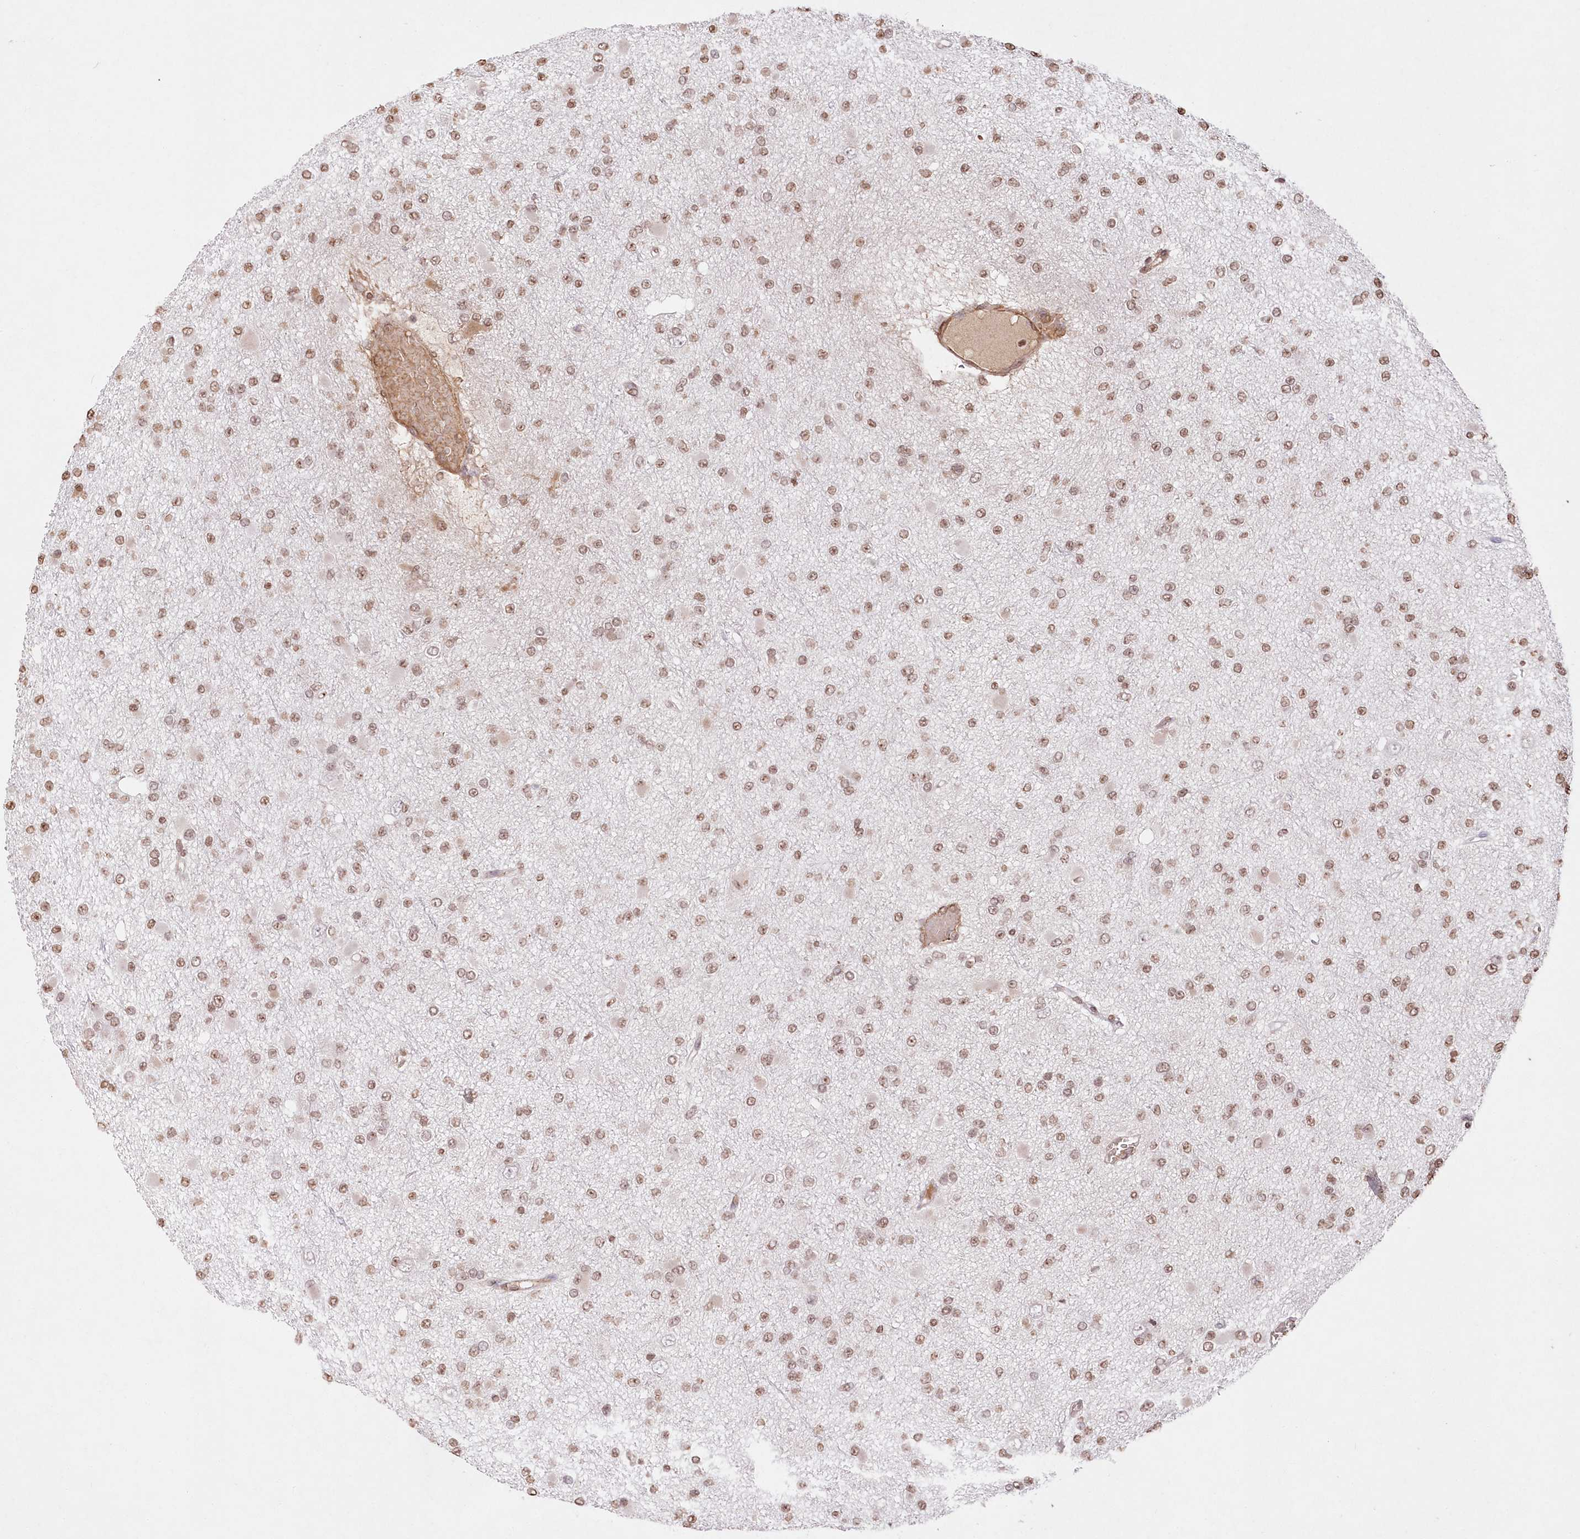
{"staining": {"intensity": "moderate", "quantity": ">75%", "location": "nuclear"}, "tissue": "glioma", "cell_type": "Tumor cells", "image_type": "cancer", "snomed": [{"axis": "morphology", "description": "Glioma, malignant, Low grade"}, {"axis": "topography", "description": "Brain"}], "caption": "Moderate nuclear positivity for a protein is seen in about >75% of tumor cells of malignant low-grade glioma using immunohistochemistry (IHC).", "gene": "RBM27", "patient": {"sex": "female", "age": 22}}